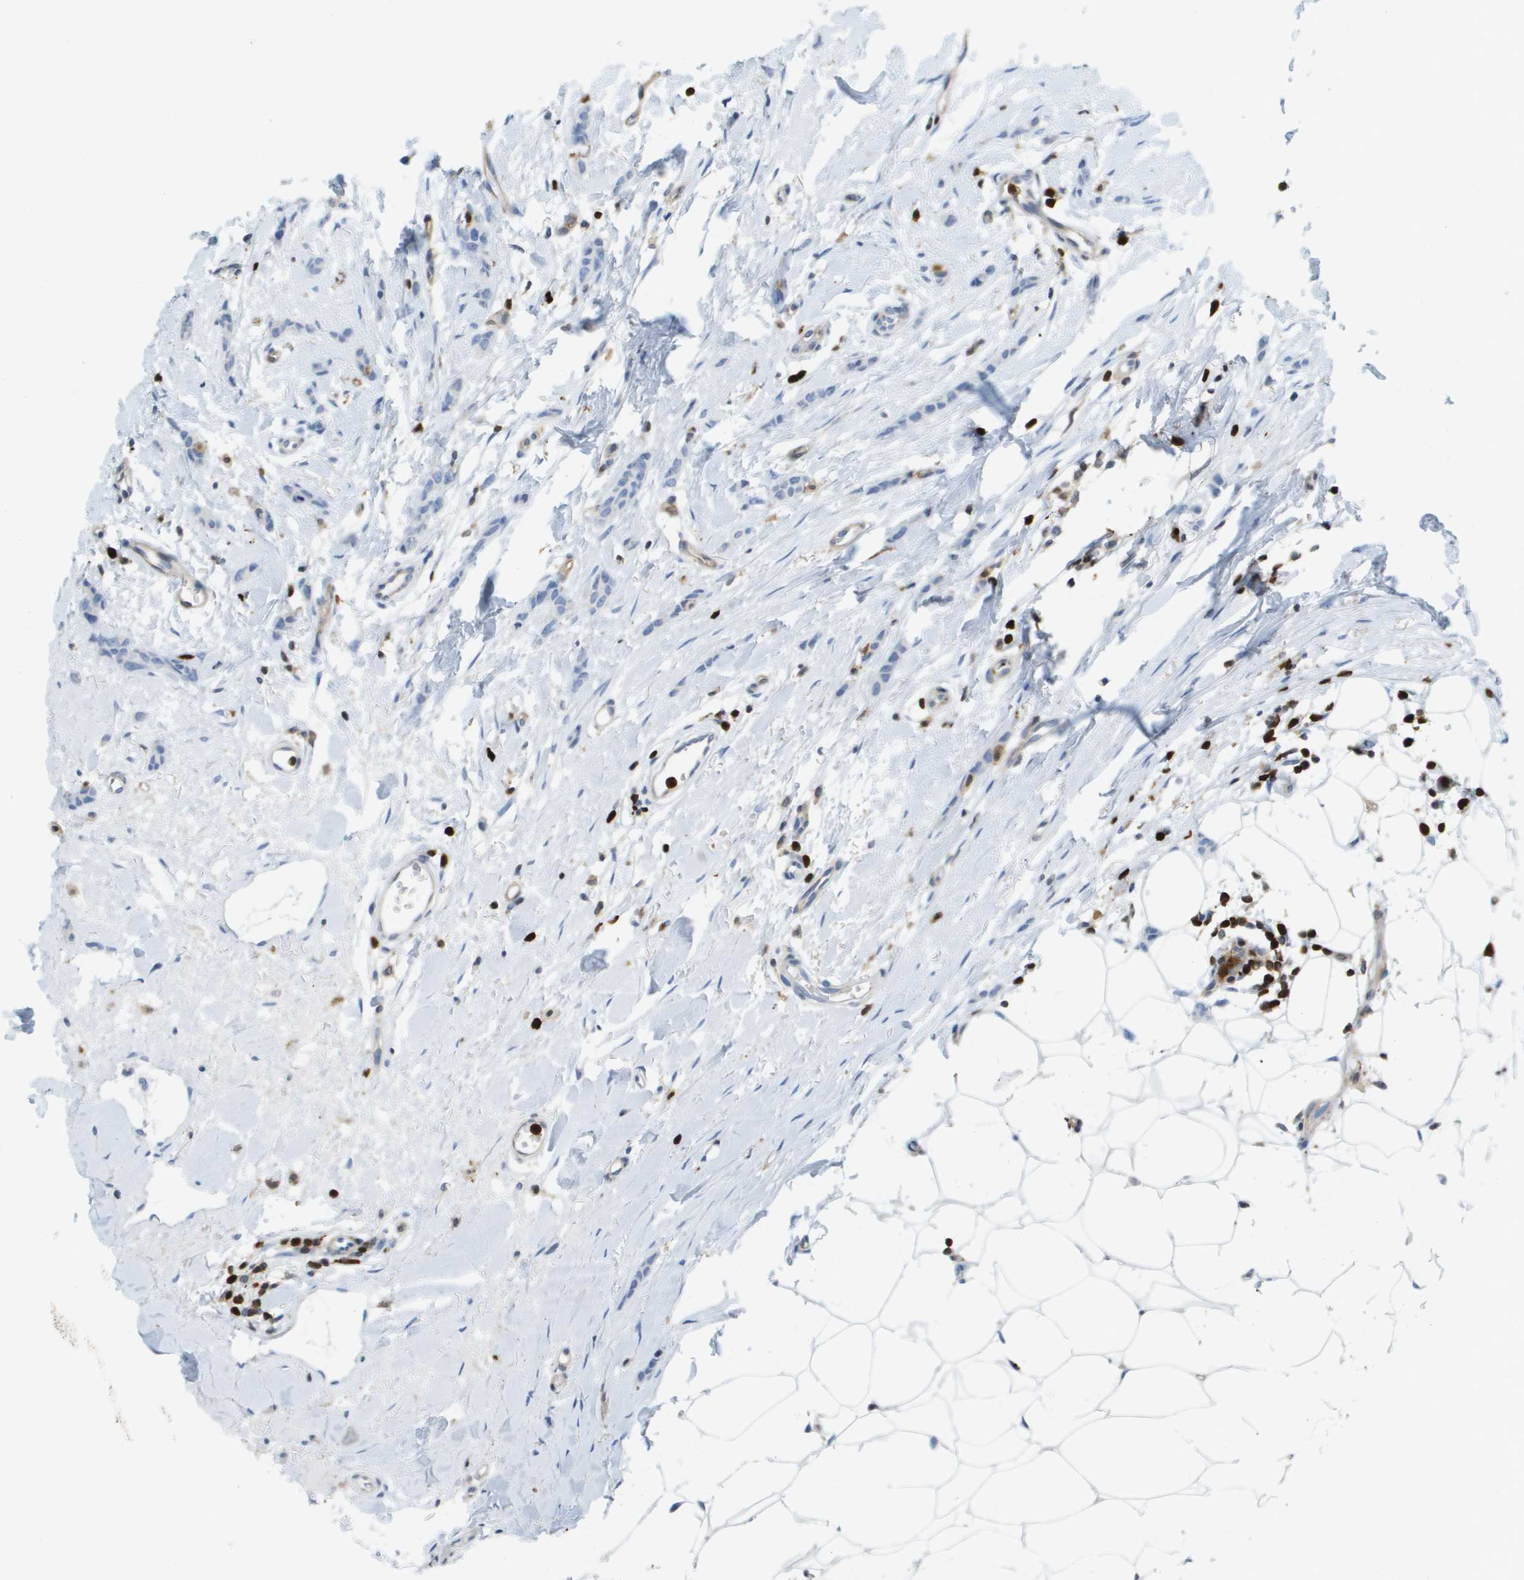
{"staining": {"intensity": "negative", "quantity": "none", "location": "none"}, "tissue": "breast cancer", "cell_type": "Tumor cells", "image_type": "cancer", "snomed": [{"axis": "morphology", "description": "Lobular carcinoma"}, {"axis": "topography", "description": "Skin"}, {"axis": "topography", "description": "Breast"}], "caption": "An IHC photomicrograph of breast cancer (lobular carcinoma) is shown. There is no staining in tumor cells of breast cancer (lobular carcinoma).", "gene": "DOCK5", "patient": {"sex": "female", "age": 46}}